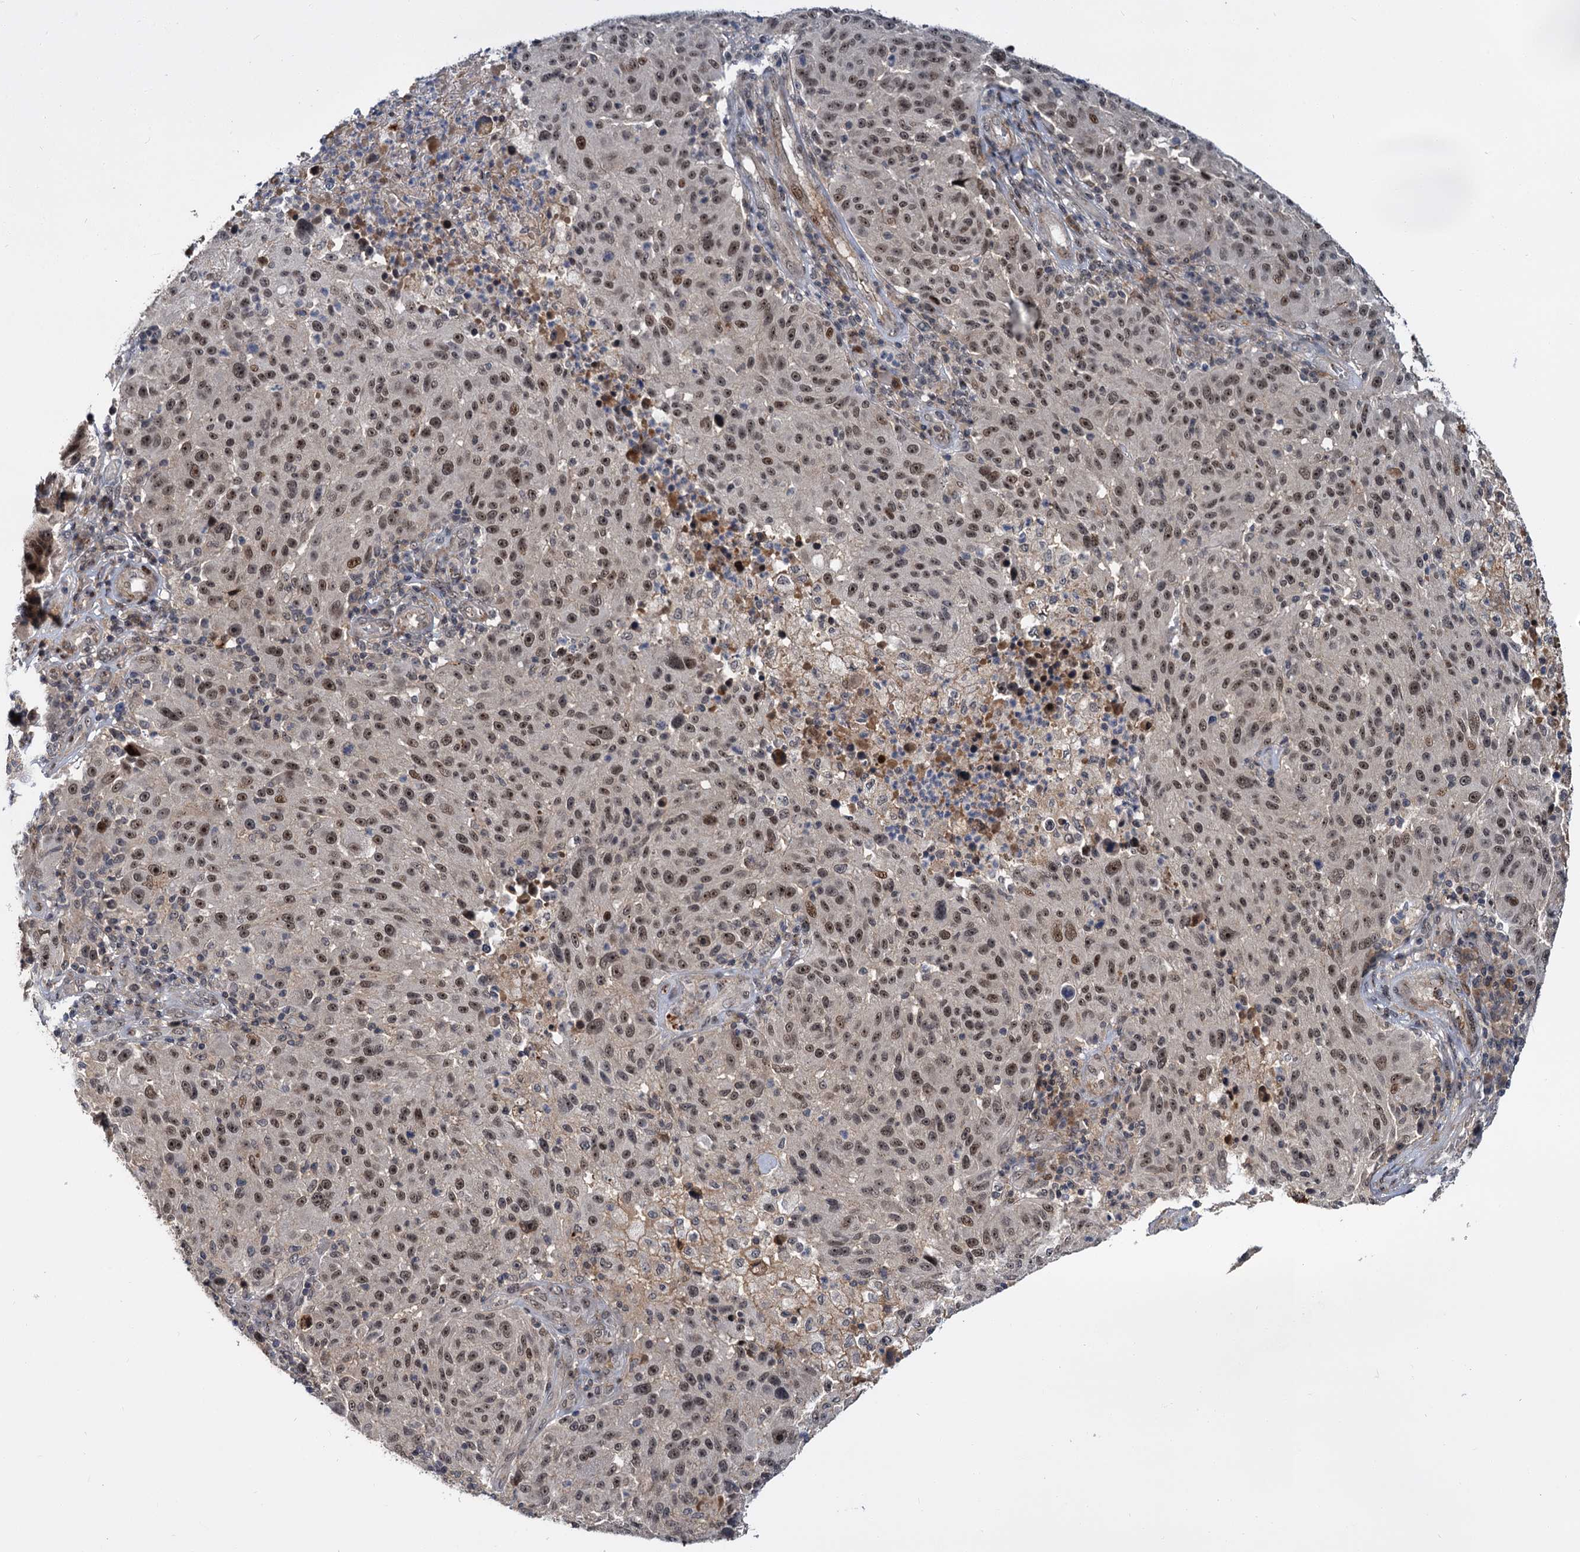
{"staining": {"intensity": "moderate", "quantity": ">75%", "location": "nuclear"}, "tissue": "melanoma", "cell_type": "Tumor cells", "image_type": "cancer", "snomed": [{"axis": "morphology", "description": "Malignant melanoma, NOS"}, {"axis": "topography", "description": "Skin"}], "caption": "Immunohistochemical staining of human melanoma exhibits medium levels of moderate nuclear protein positivity in approximately >75% of tumor cells.", "gene": "MBD6", "patient": {"sex": "male", "age": 53}}